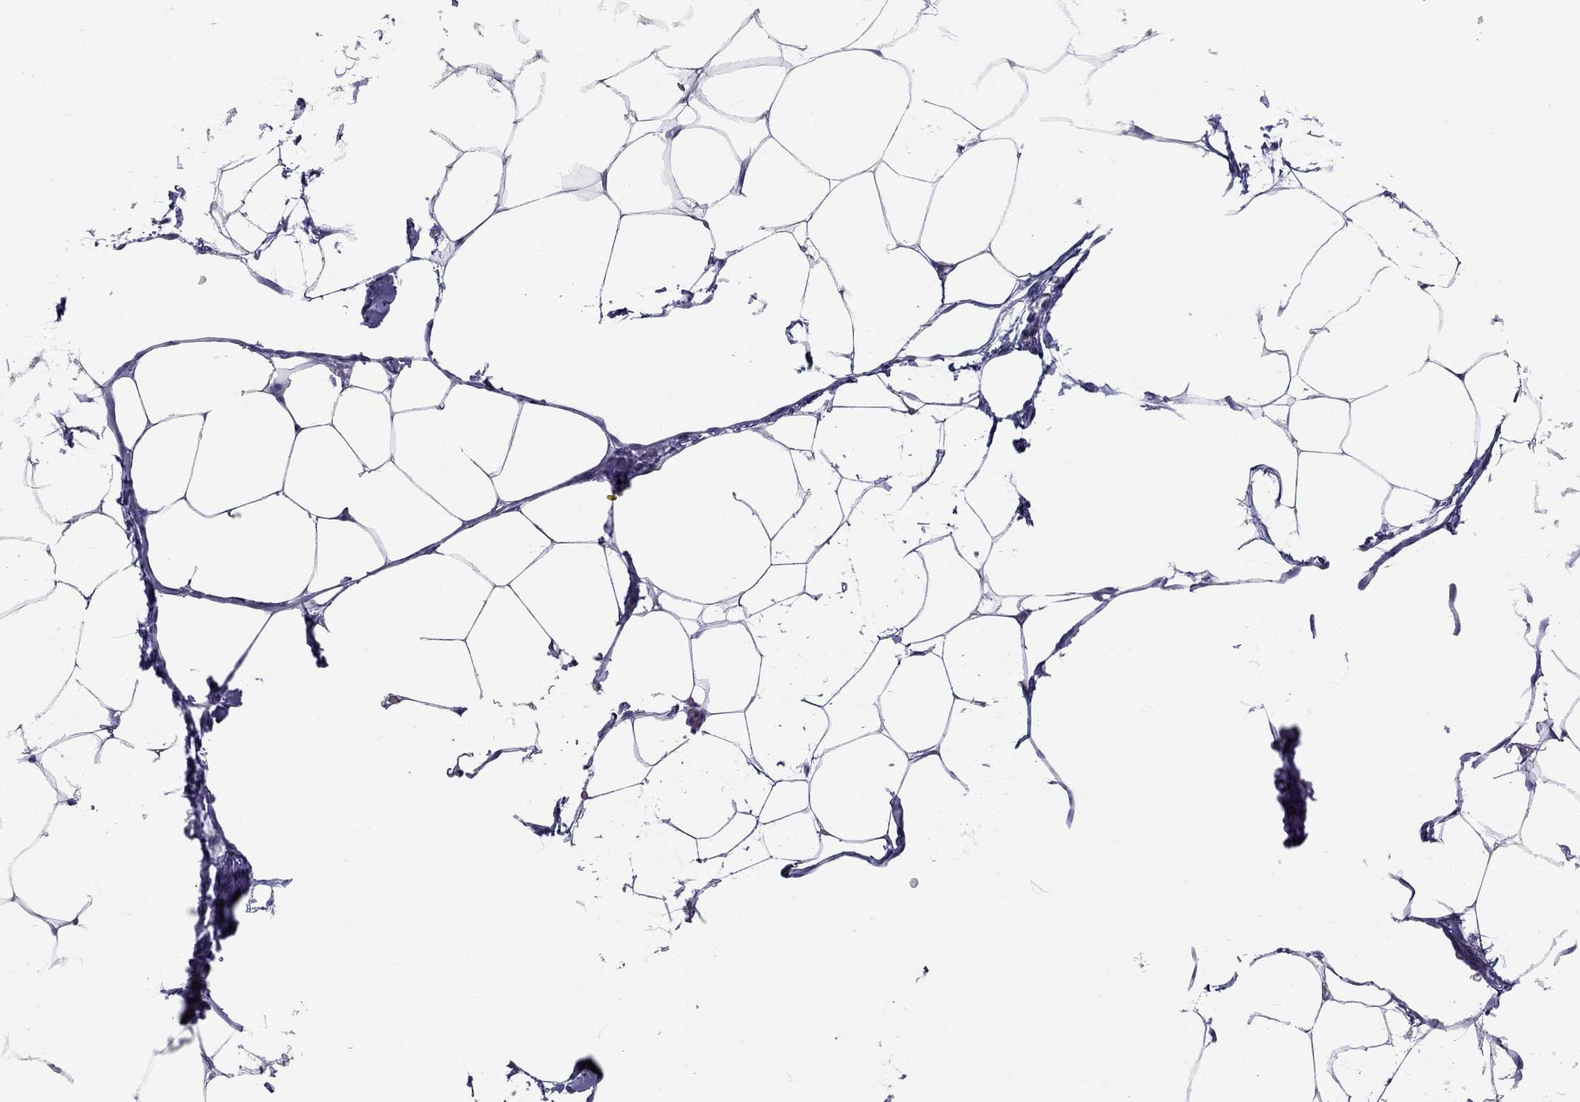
{"staining": {"intensity": "negative", "quantity": "none", "location": "none"}, "tissue": "adipose tissue", "cell_type": "Adipocytes", "image_type": "normal", "snomed": [{"axis": "morphology", "description": "Normal tissue, NOS"}, {"axis": "topography", "description": "Adipose tissue"}], "caption": "Immunohistochemistry micrograph of unremarkable human adipose tissue stained for a protein (brown), which exhibits no staining in adipocytes.", "gene": "KLRG1", "patient": {"sex": "male", "age": 57}}